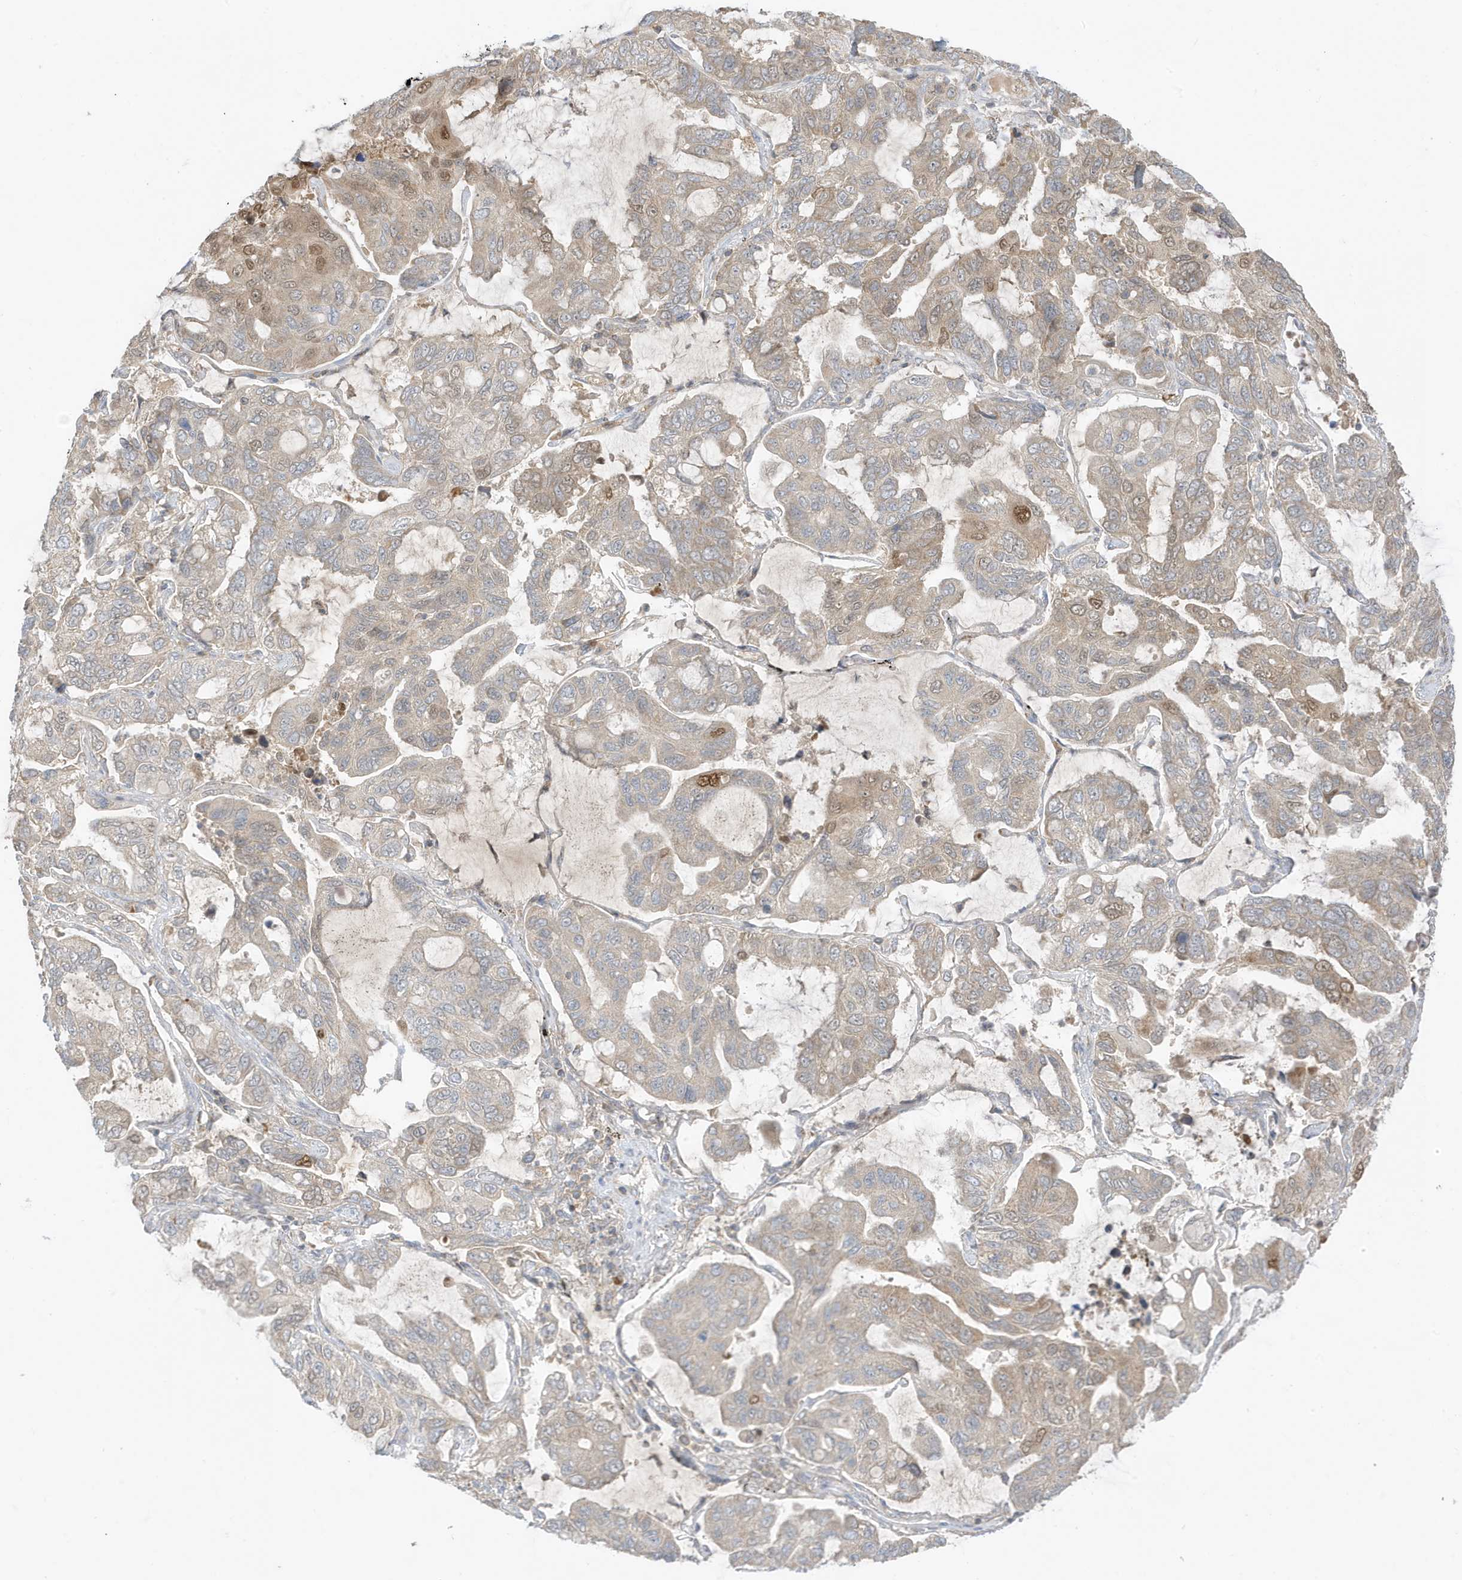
{"staining": {"intensity": "moderate", "quantity": "<25%", "location": "cytoplasmic/membranous,nuclear"}, "tissue": "lung cancer", "cell_type": "Tumor cells", "image_type": "cancer", "snomed": [{"axis": "morphology", "description": "Adenocarcinoma, NOS"}, {"axis": "topography", "description": "Lung"}], "caption": "This photomicrograph shows immunohistochemistry (IHC) staining of adenocarcinoma (lung), with low moderate cytoplasmic/membranous and nuclear expression in approximately <25% of tumor cells.", "gene": "NPPC", "patient": {"sex": "male", "age": 64}}